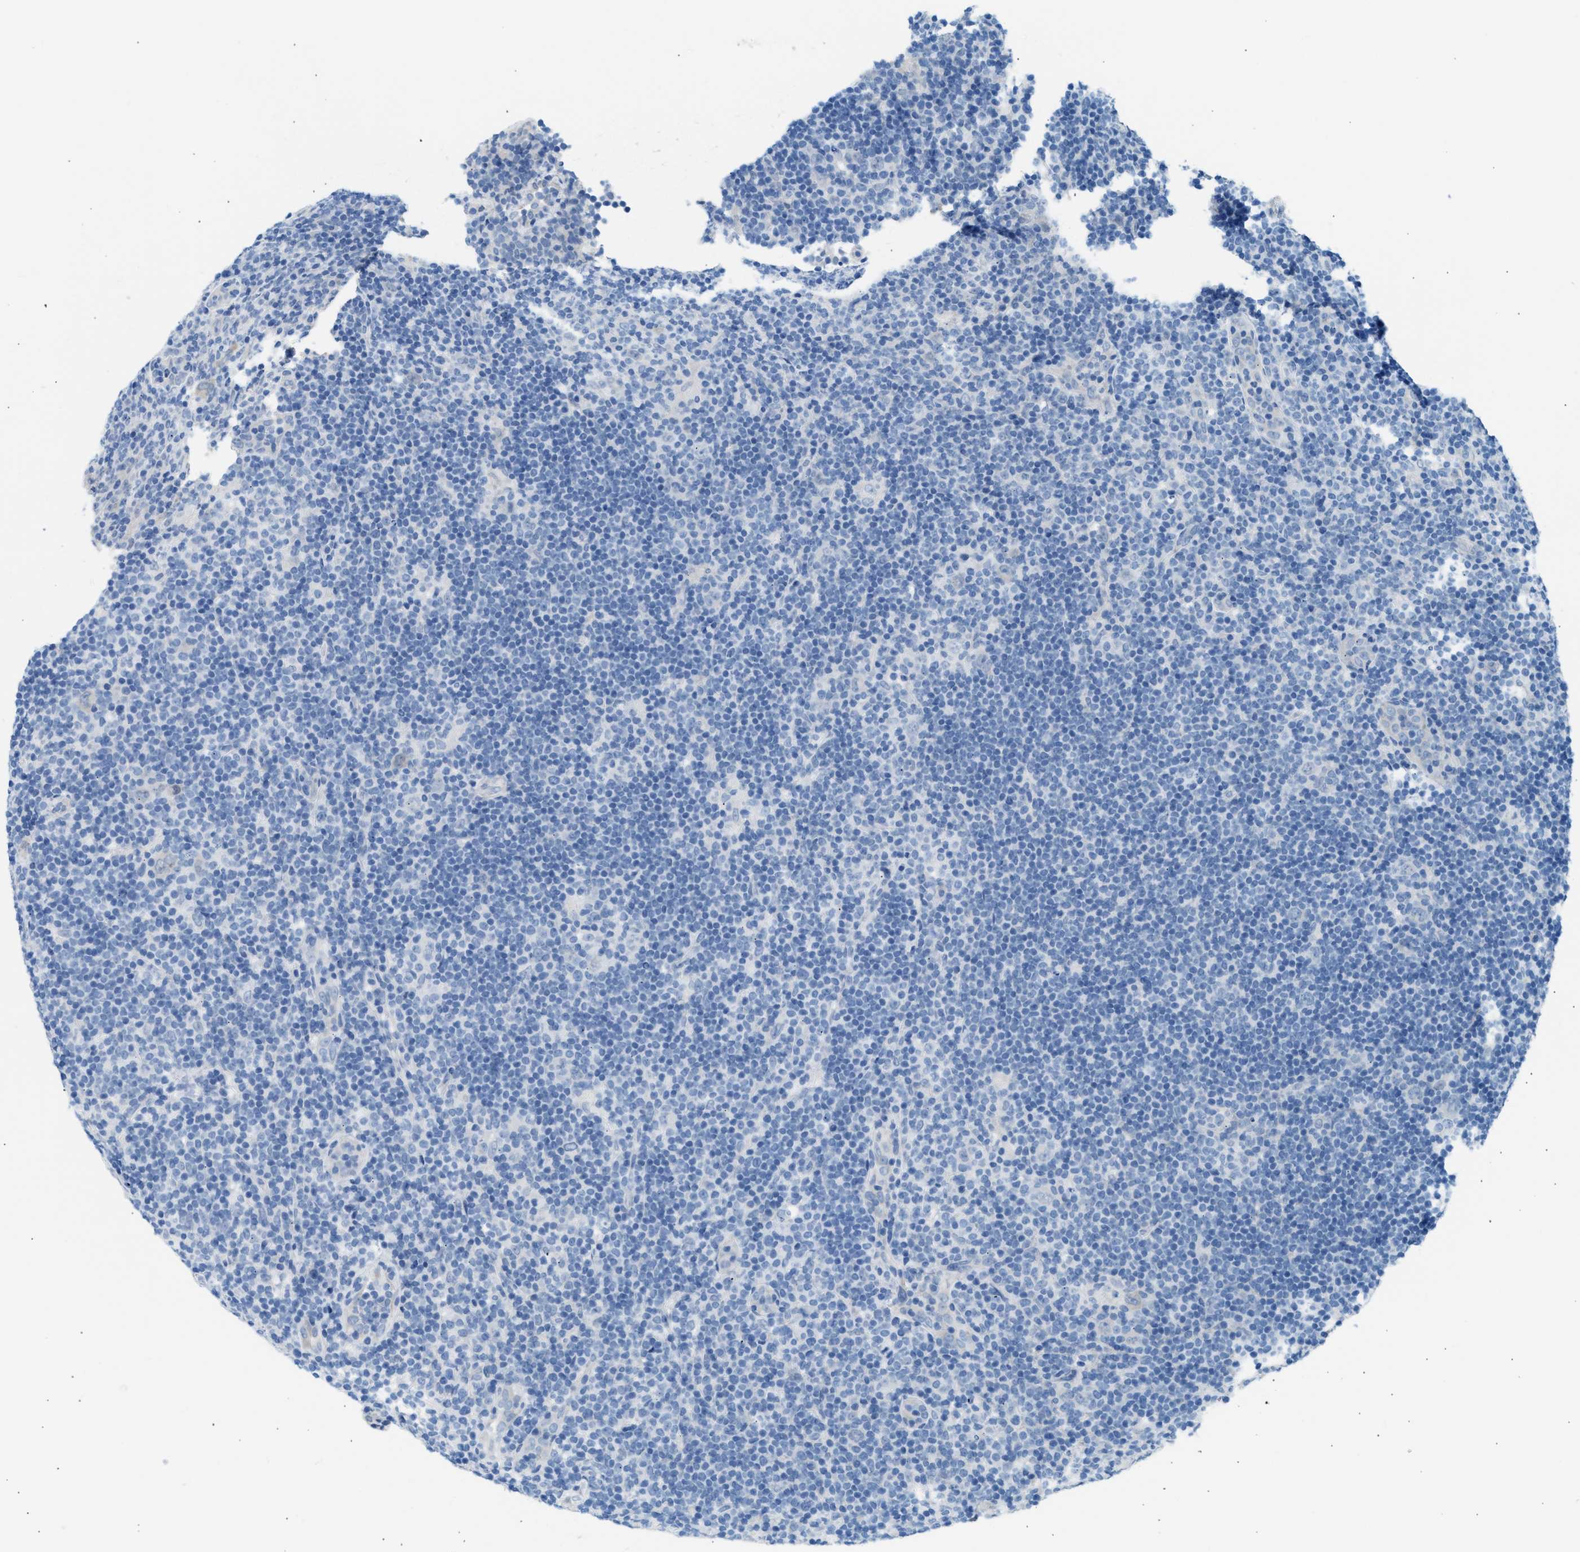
{"staining": {"intensity": "negative", "quantity": "none", "location": "none"}, "tissue": "lymphoma", "cell_type": "Tumor cells", "image_type": "cancer", "snomed": [{"axis": "morphology", "description": "Hodgkin's disease, NOS"}, {"axis": "topography", "description": "Lymph node"}], "caption": "IHC of human lymphoma reveals no staining in tumor cells.", "gene": "SPAM1", "patient": {"sex": "female", "age": 57}}